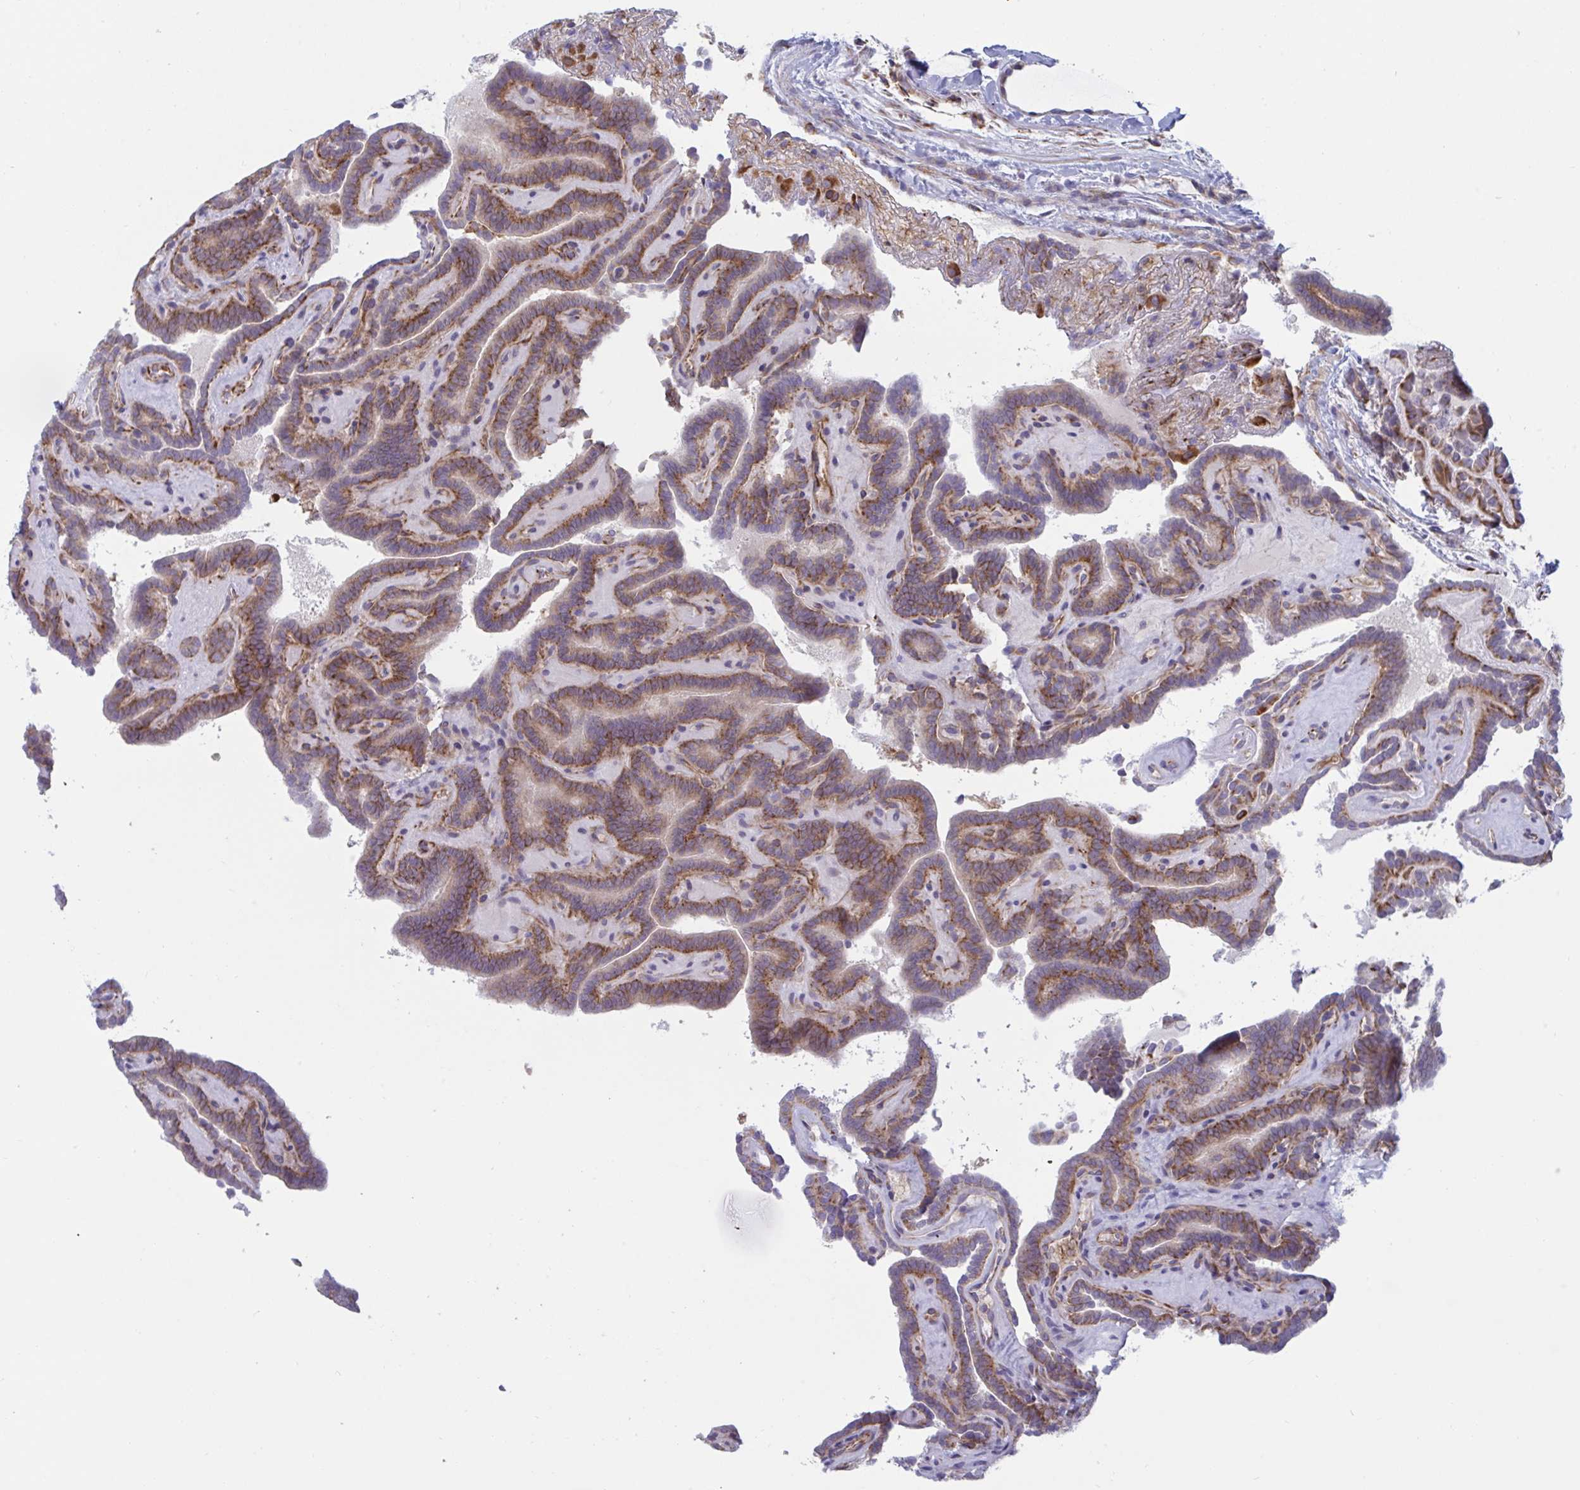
{"staining": {"intensity": "moderate", "quantity": ">75%", "location": "cytoplasmic/membranous"}, "tissue": "thyroid cancer", "cell_type": "Tumor cells", "image_type": "cancer", "snomed": [{"axis": "morphology", "description": "Papillary adenocarcinoma, NOS"}, {"axis": "topography", "description": "Thyroid gland"}], "caption": "A brown stain labels moderate cytoplasmic/membranous expression of a protein in human thyroid cancer (papillary adenocarcinoma) tumor cells. (IHC, brightfield microscopy, high magnification).", "gene": "SLC9A6", "patient": {"sex": "female", "age": 21}}